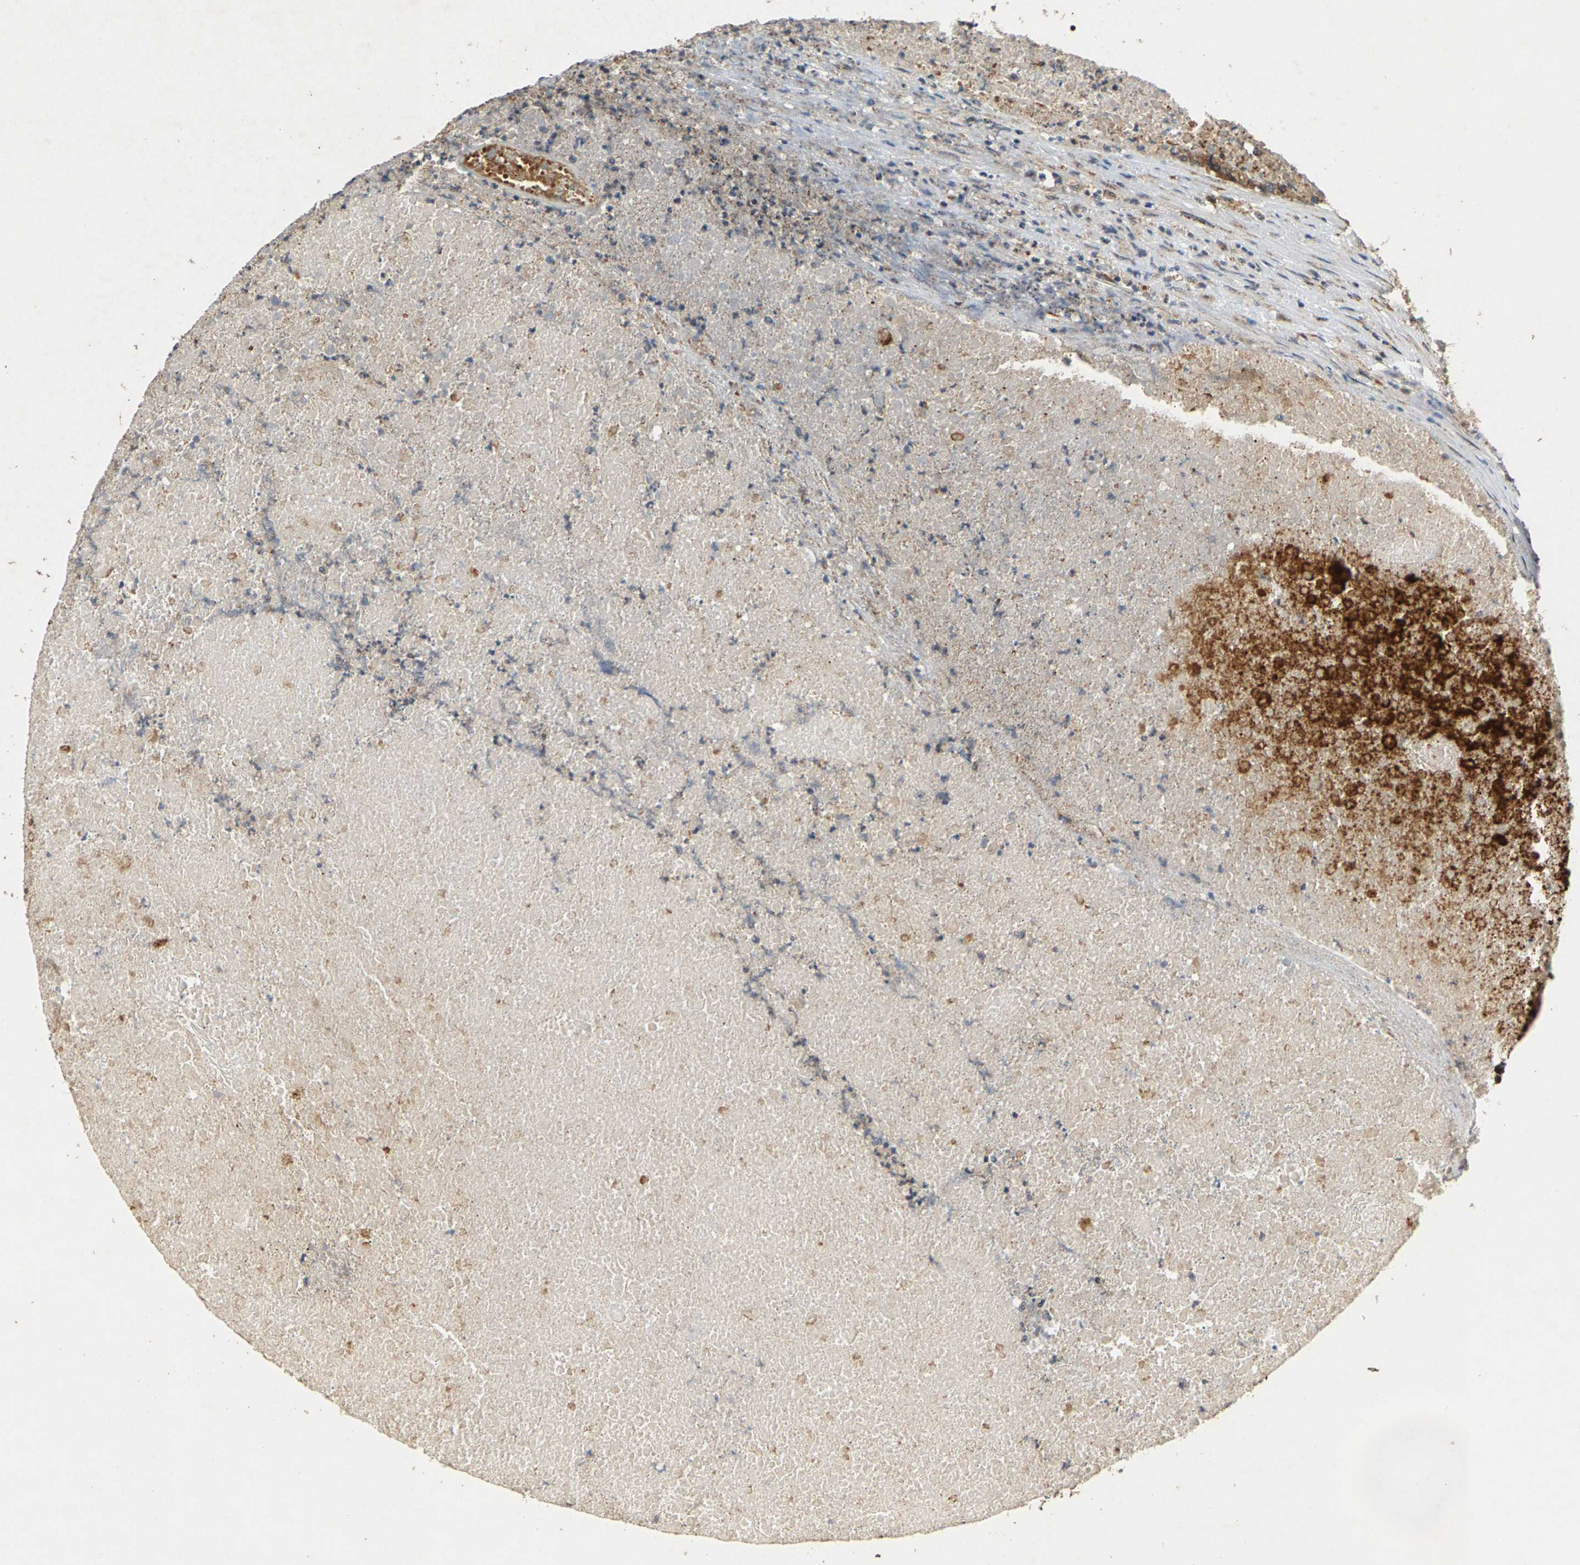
{"staining": {"intensity": "moderate", "quantity": ">75%", "location": "cytoplasmic/membranous"}, "tissue": "colorectal cancer", "cell_type": "Tumor cells", "image_type": "cancer", "snomed": [{"axis": "morphology", "description": "Adenocarcinoma, NOS"}, {"axis": "topography", "description": "Colon"}], "caption": "A medium amount of moderate cytoplasmic/membranous positivity is identified in about >75% of tumor cells in colorectal cancer (adenocarcinoma) tissue. The protein of interest is stained brown, and the nuclei are stained in blue (DAB (3,3'-diaminobenzidine) IHC with brightfield microscopy, high magnification).", "gene": "CIDEC", "patient": {"sex": "male", "age": 87}}